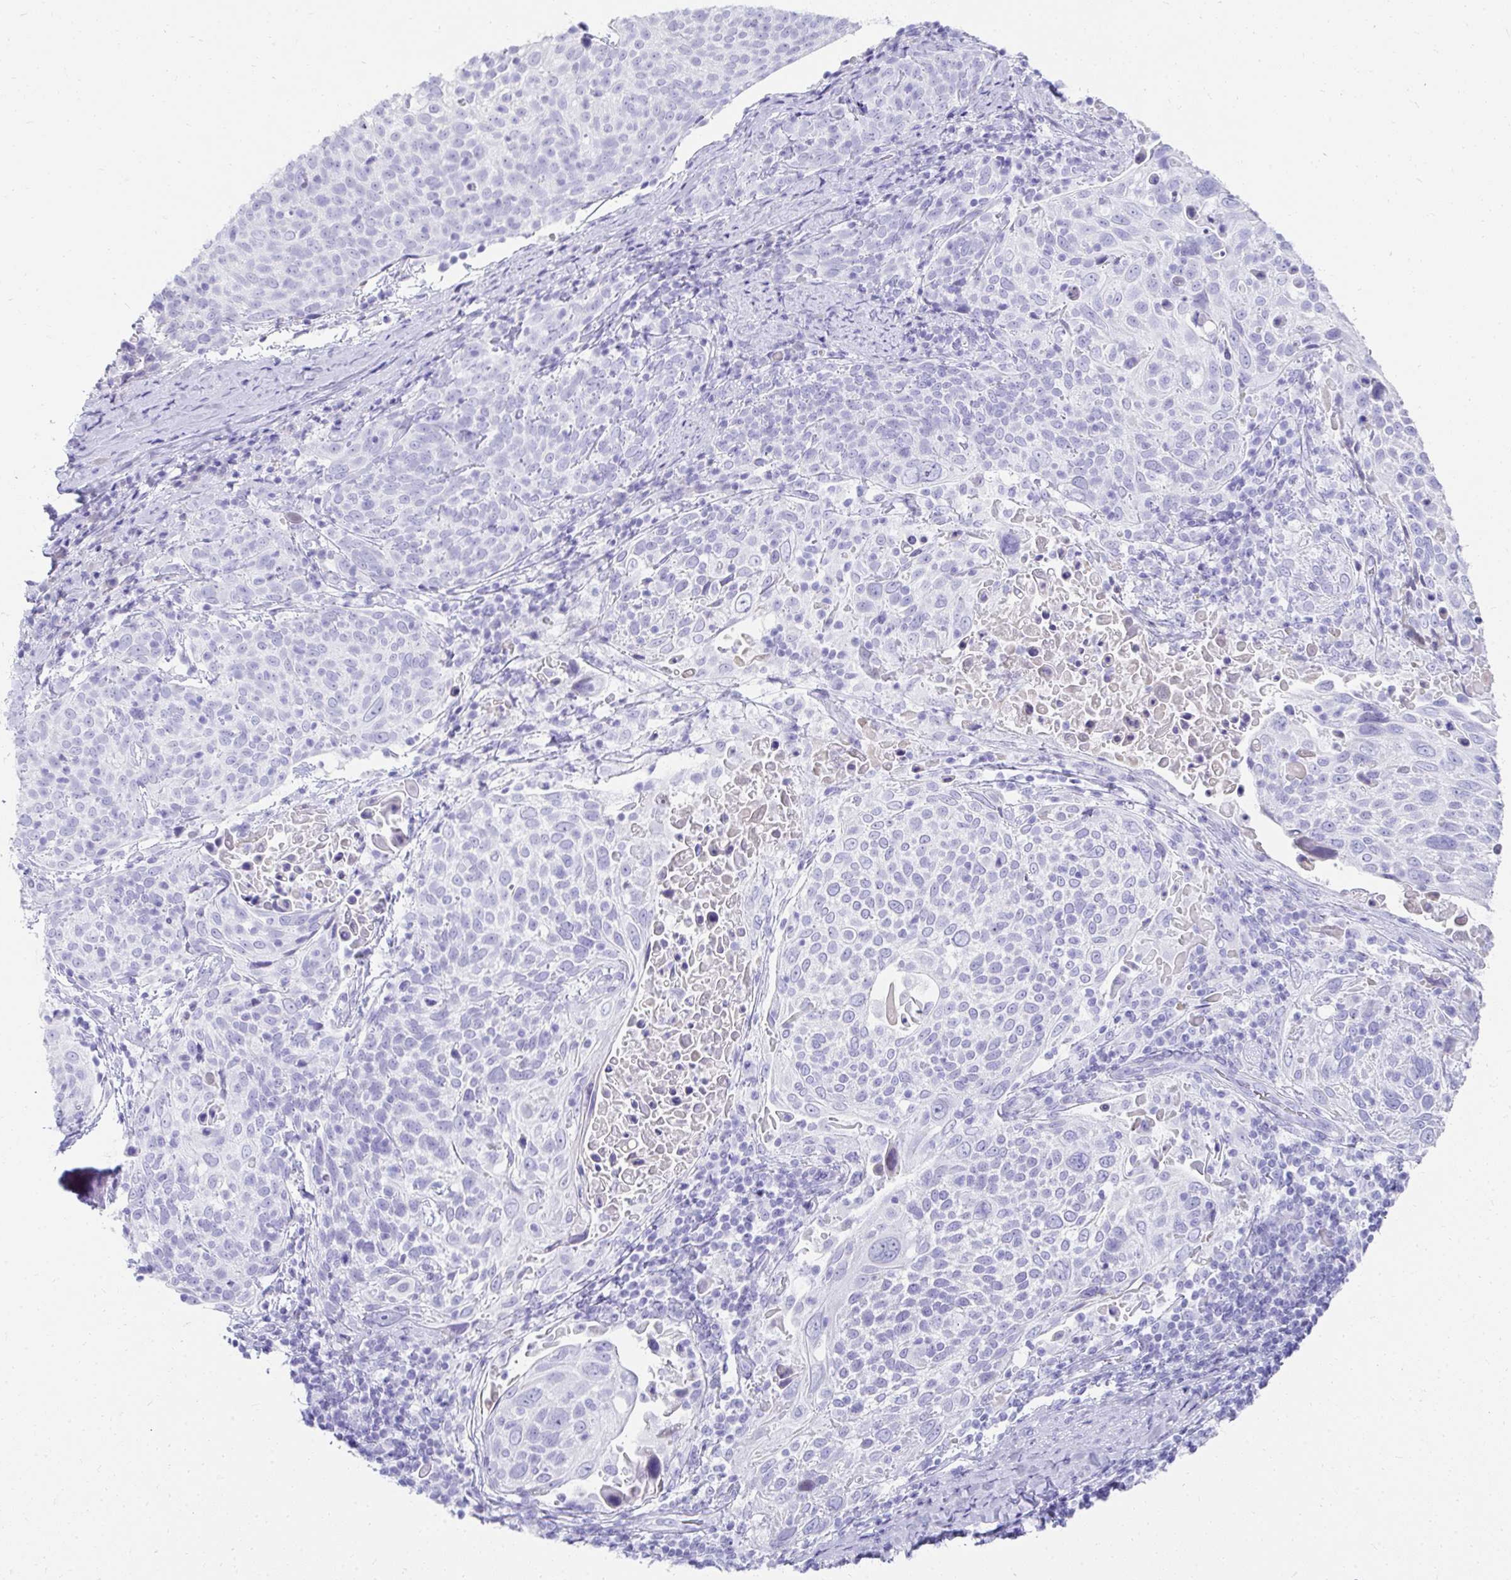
{"staining": {"intensity": "negative", "quantity": "none", "location": "none"}, "tissue": "cervical cancer", "cell_type": "Tumor cells", "image_type": "cancer", "snomed": [{"axis": "morphology", "description": "Squamous cell carcinoma, NOS"}, {"axis": "topography", "description": "Cervix"}], "caption": "A high-resolution photomicrograph shows IHC staining of squamous cell carcinoma (cervical), which exhibits no significant expression in tumor cells.", "gene": "TNNT1", "patient": {"sex": "female", "age": 61}}